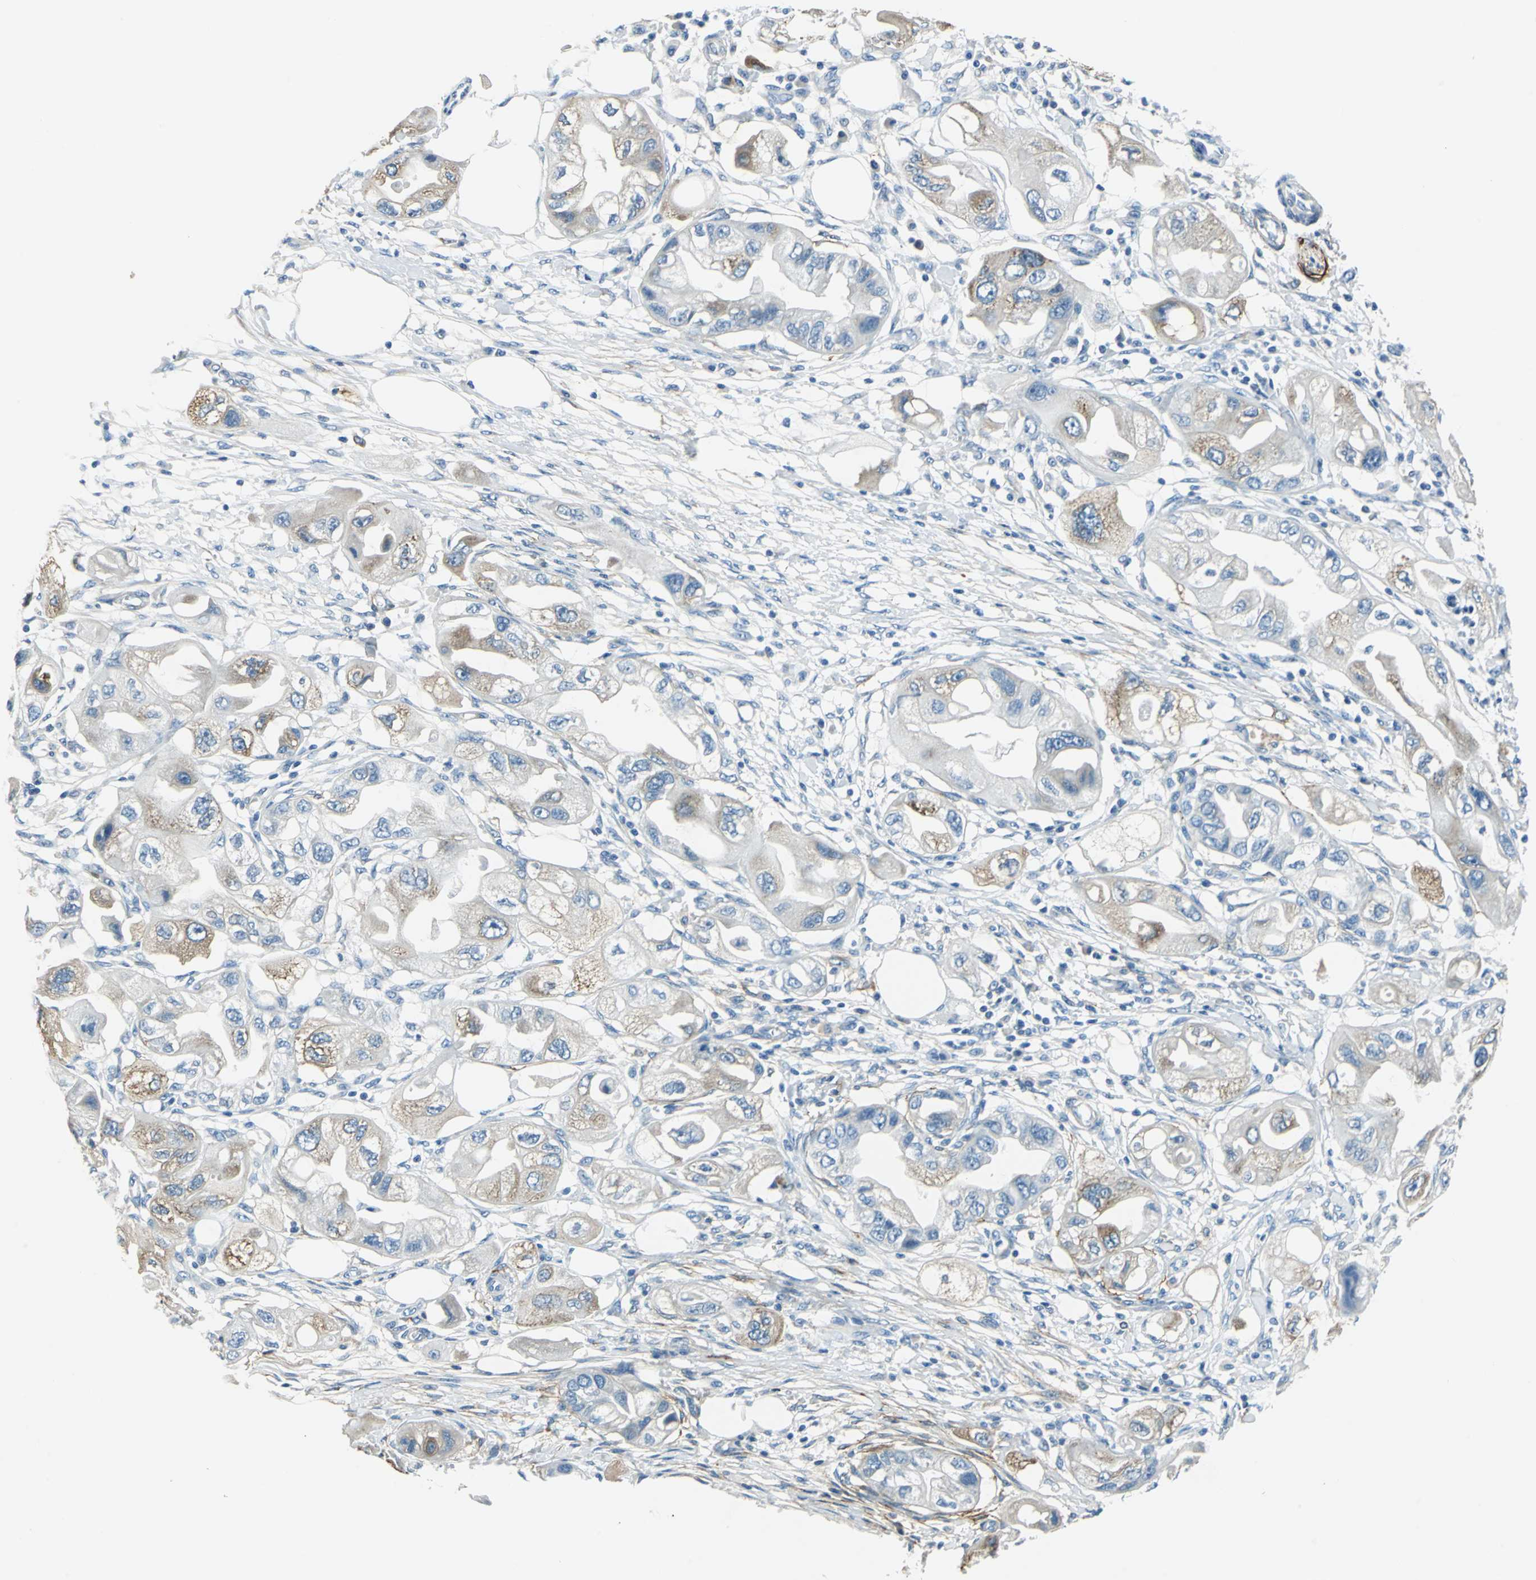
{"staining": {"intensity": "moderate", "quantity": "<25%", "location": "cytoplasmic/membranous"}, "tissue": "endometrial cancer", "cell_type": "Tumor cells", "image_type": "cancer", "snomed": [{"axis": "morphology", "description": "Adenocarcinoma, NOS"}, {"axis": "topography", "description": "Endometrium"}], "caption": "IHC image of neoplastic tissue: human adenocarcinoma (endometrial) stained using IHC shows low levels of moderate protein expression localized specifically in the cytoplasmic/membranous of tumor cells, appearing as a cytoplasmic/membranous brown color.", "gene": "AKAP12", "patient": {"sex": "female", "age": 67}}